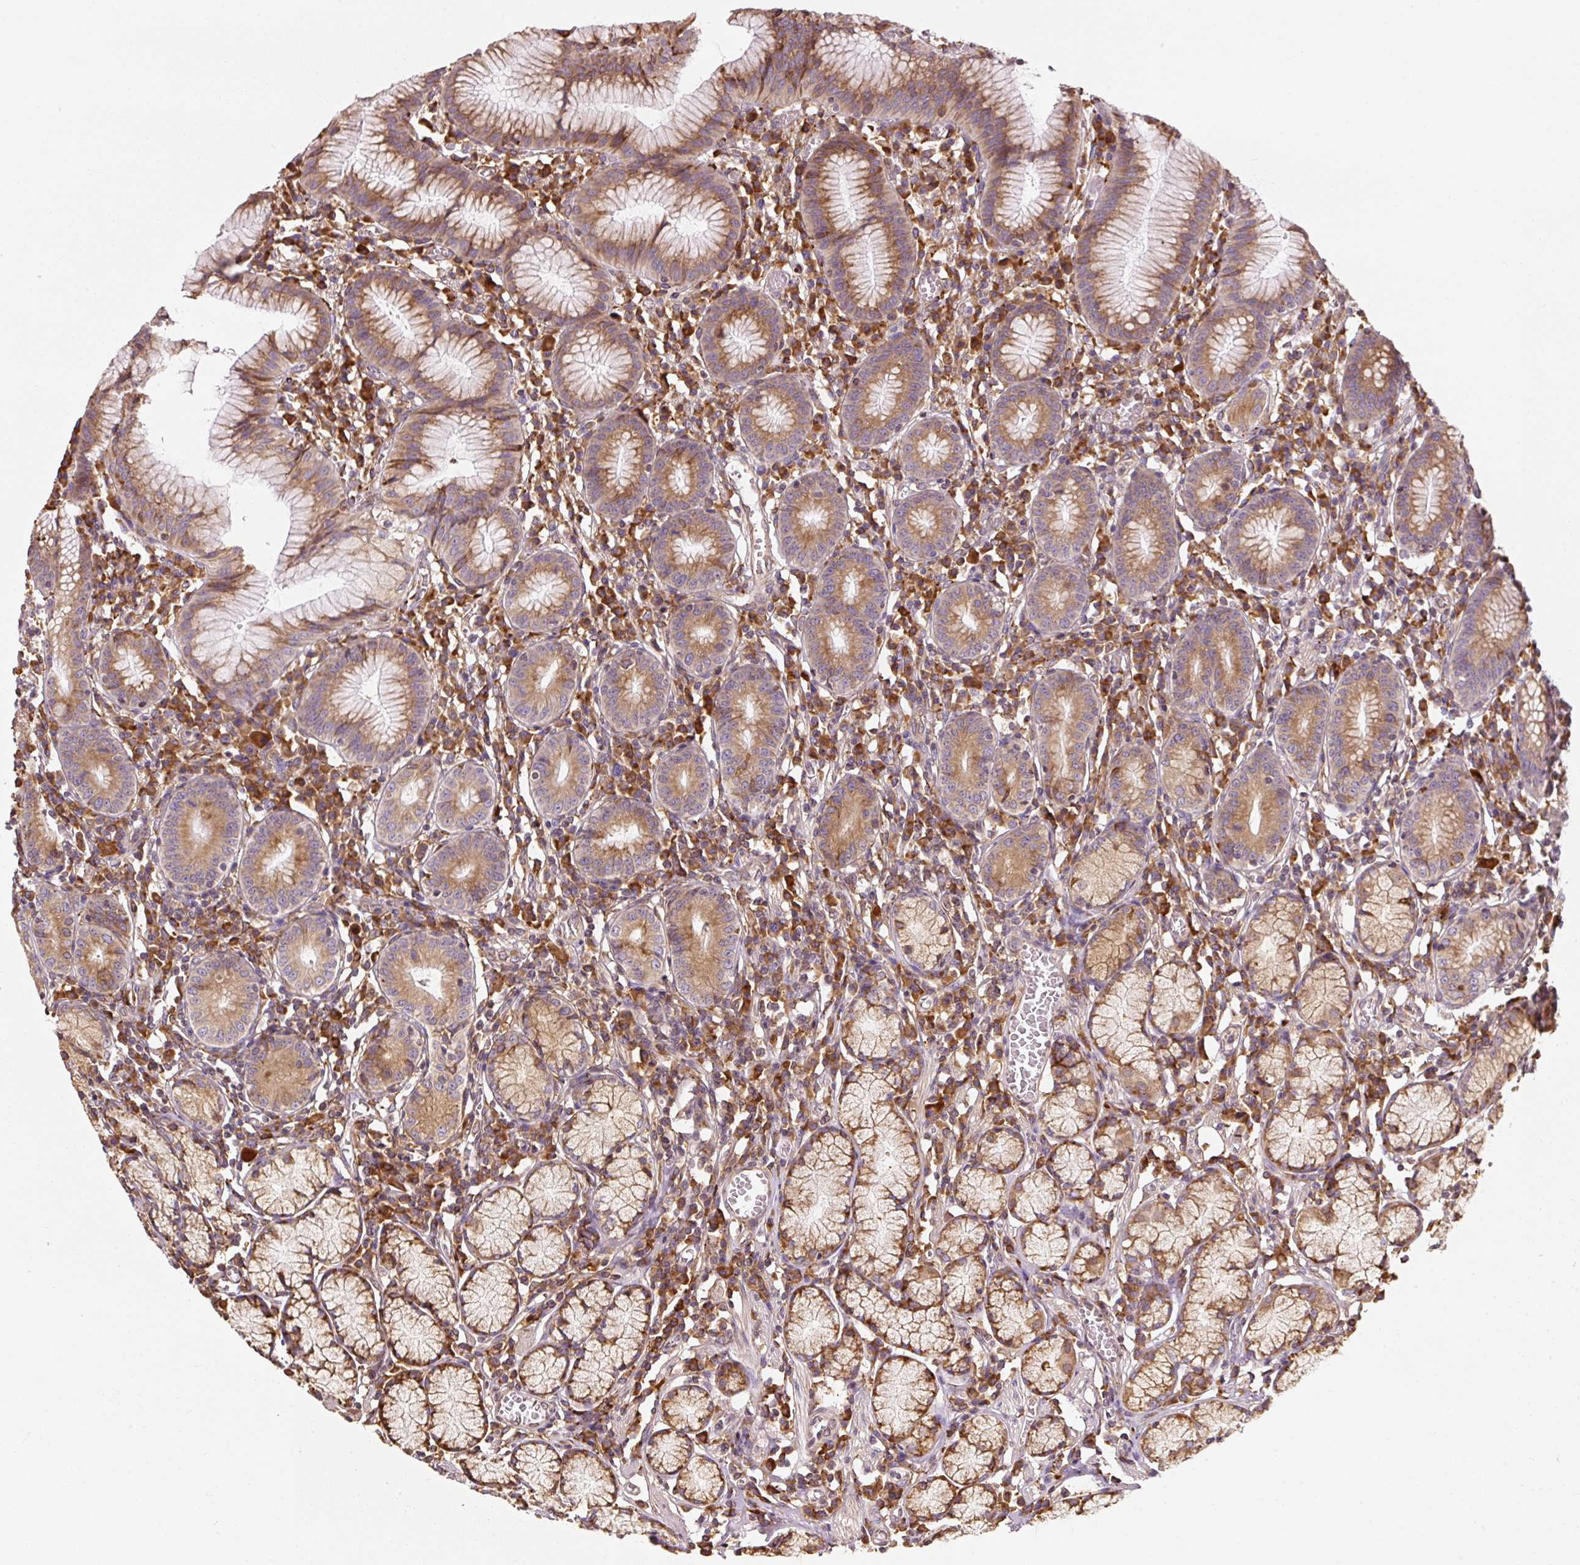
{"staining": {"intensity": "moderate", "quantity": ">75%", "location": "cytoplasmic/membranous"}, "tissue": "stomach", "cell_type": "Glandular cells", "image_type": "normal", "snomed": [{"axis": "morphology", "description": "Normal tissue, NOS"}, {"axis": "topography", "description": "Stomach"}], "caption": "Brown immunohistochemical staining in unremarkable human stomach reveals moderate cytoplasmic/membranous staining in about >75% of glandular cells. (IHC, brightfield microscopy, high magnification).", "gene": "PRKCSH", "patient": {"sex": "male", "age": 55}}